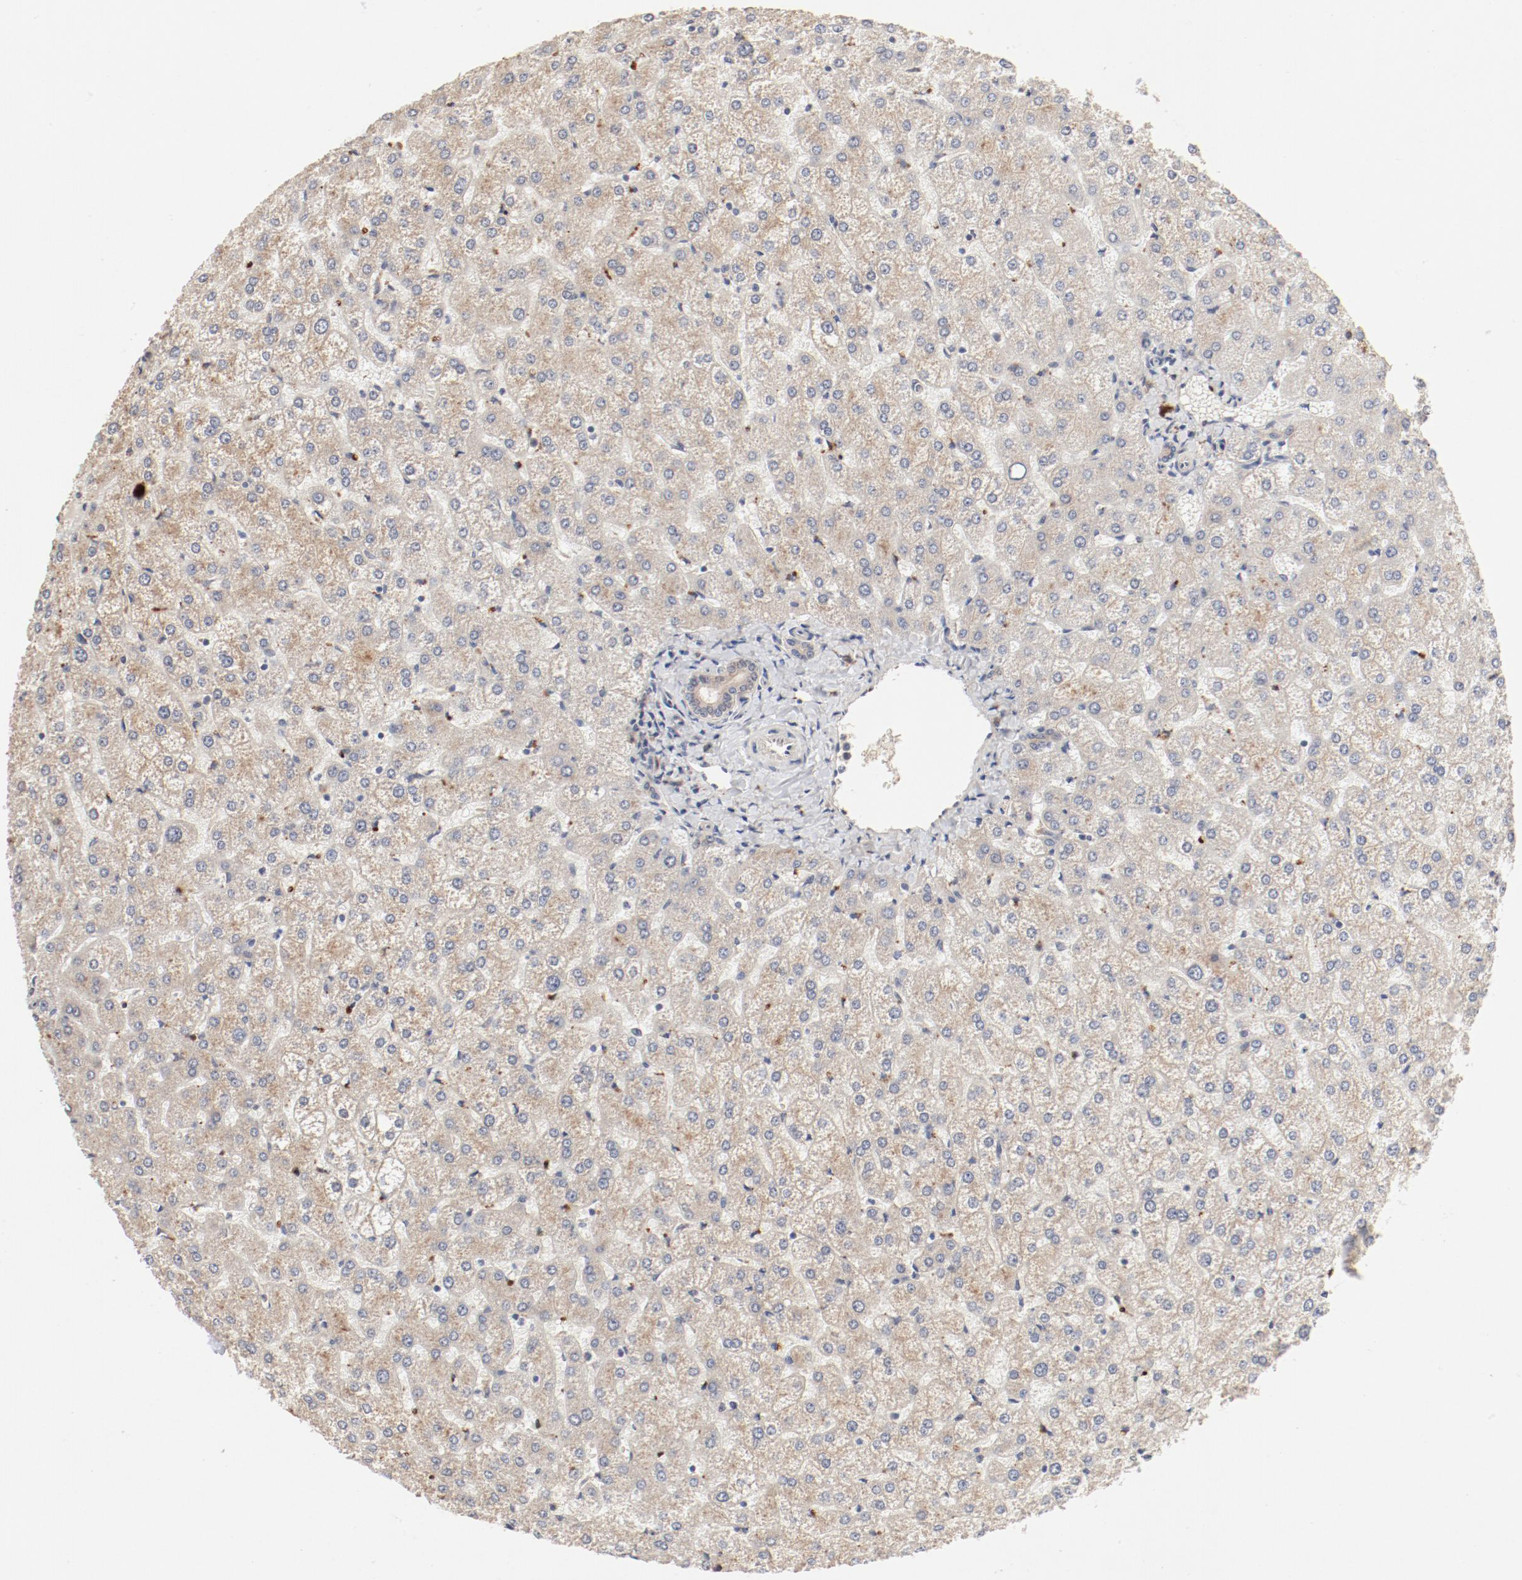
{"staining": {"intensity": "weak", "quantity": ">75%", "location": "cytoplasmic/membranous"}, "tissue": "liver", "cell_type": "Cholangiocytes", "image_type": "normal", "snomed": [{"axis": "morphology", "description": "Normal tissue, NOS"}, {"axis": "topography", "description": "Liver"}], "caption": "Cholangiocytes reveal weak cytoplasmic/membranous staining in approximately >75% of cells in benign liver.", "gene": "IL3RA", "patient": {"sex": "female", "age": 32}}